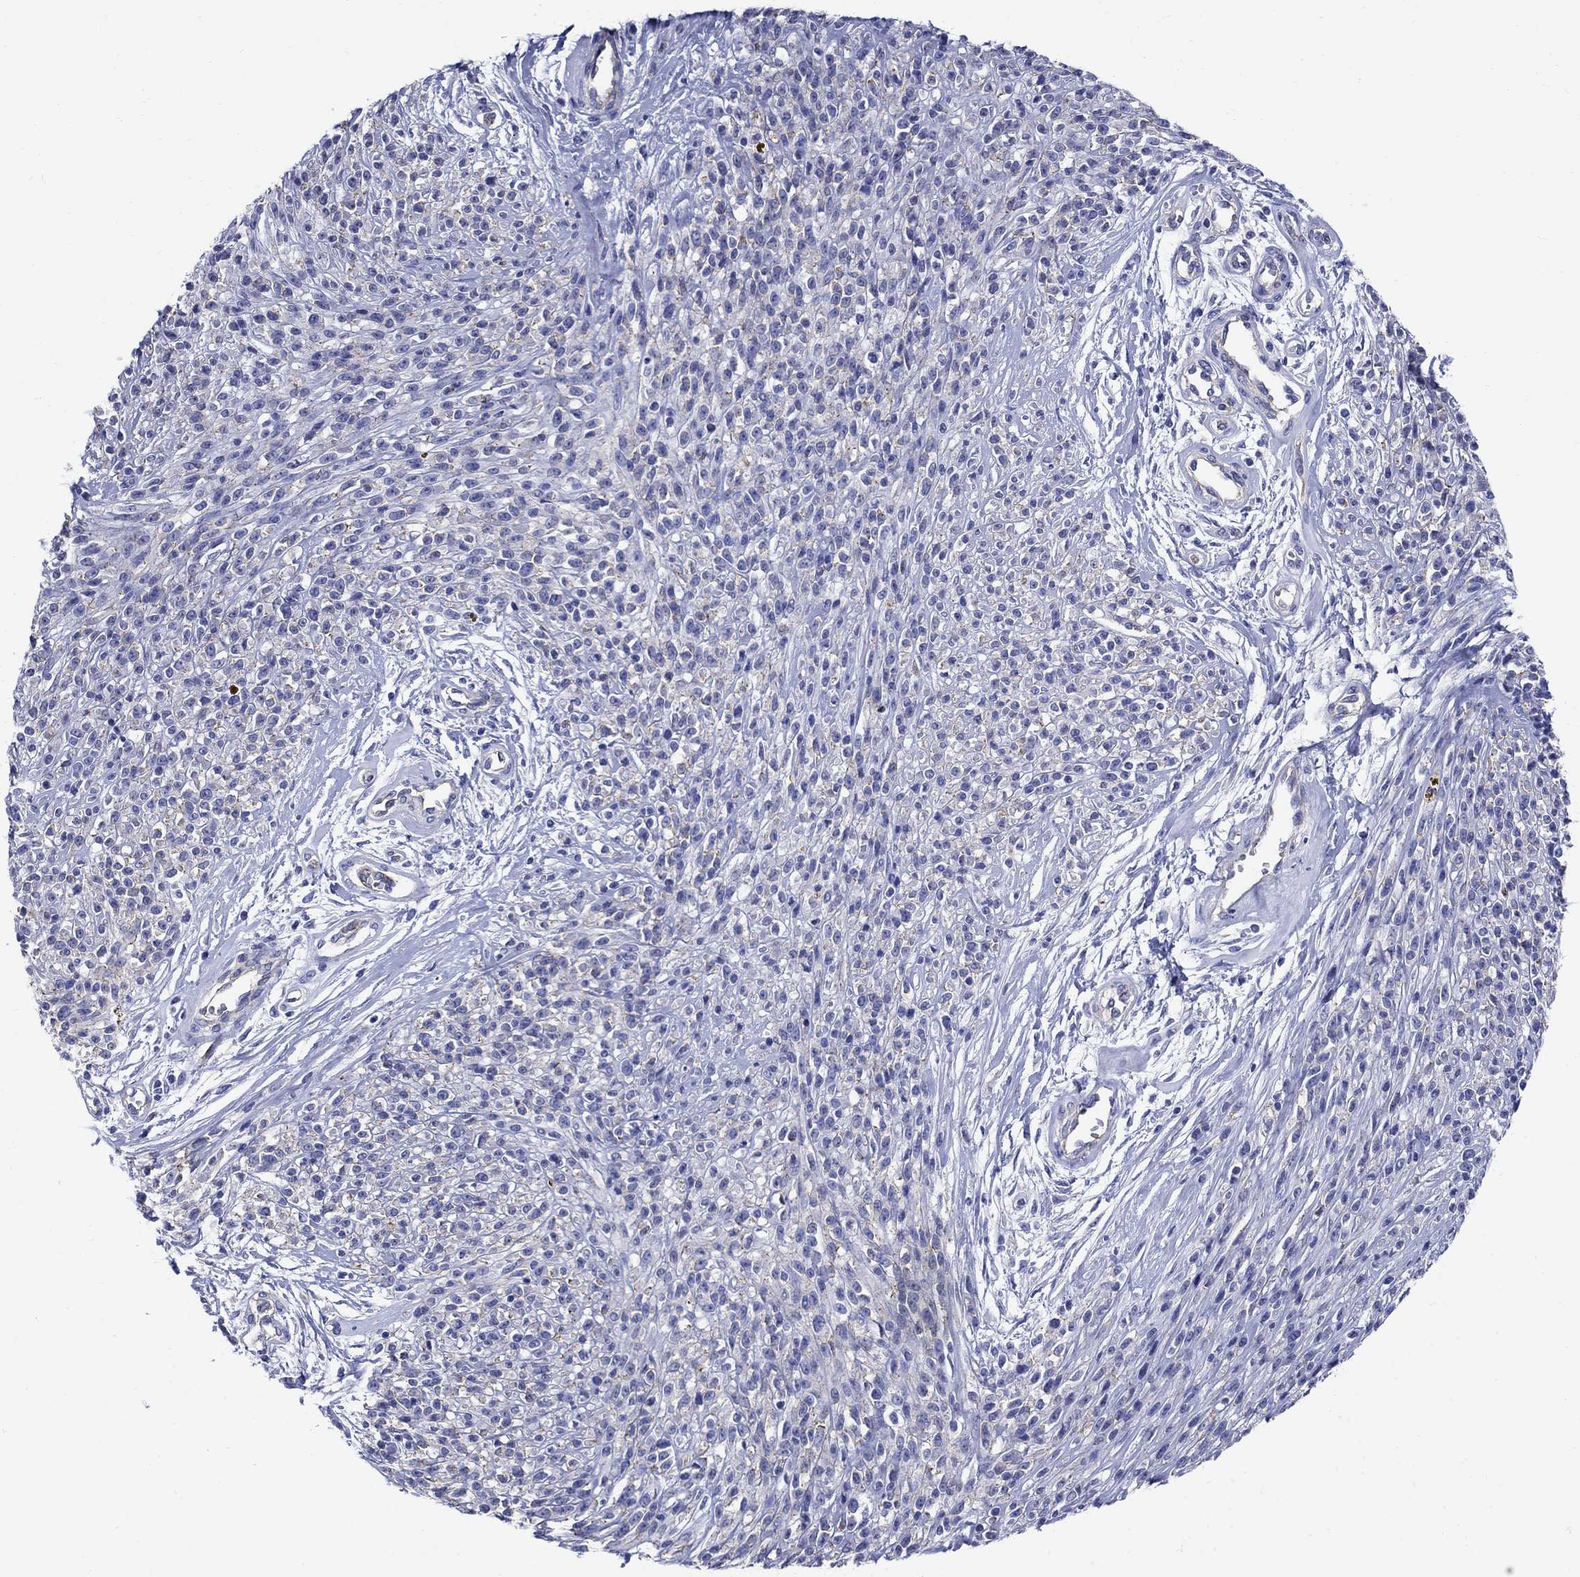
{"staining": {"intensity": "negative", "quantity": "none", "location": "none"}, "tissue": "melanoma", "cell_type": "Tumor cells", "image_type": "cancer", "snomed": [{"axis": "morphology", "description": "Malignant melanoma, NOS"}, {"axis": "topography", "description": "Skin"}, {"axis": "topography", "description": "Skin of trunk"}], "caption": "An immunohistochemistry (IHC) histopathology image of malignant melanoma is shown. There is no staining in tumor cells of malignant melanoma.", "gene": "SMCP", "patient": {"sex": "male", "age": 74}}